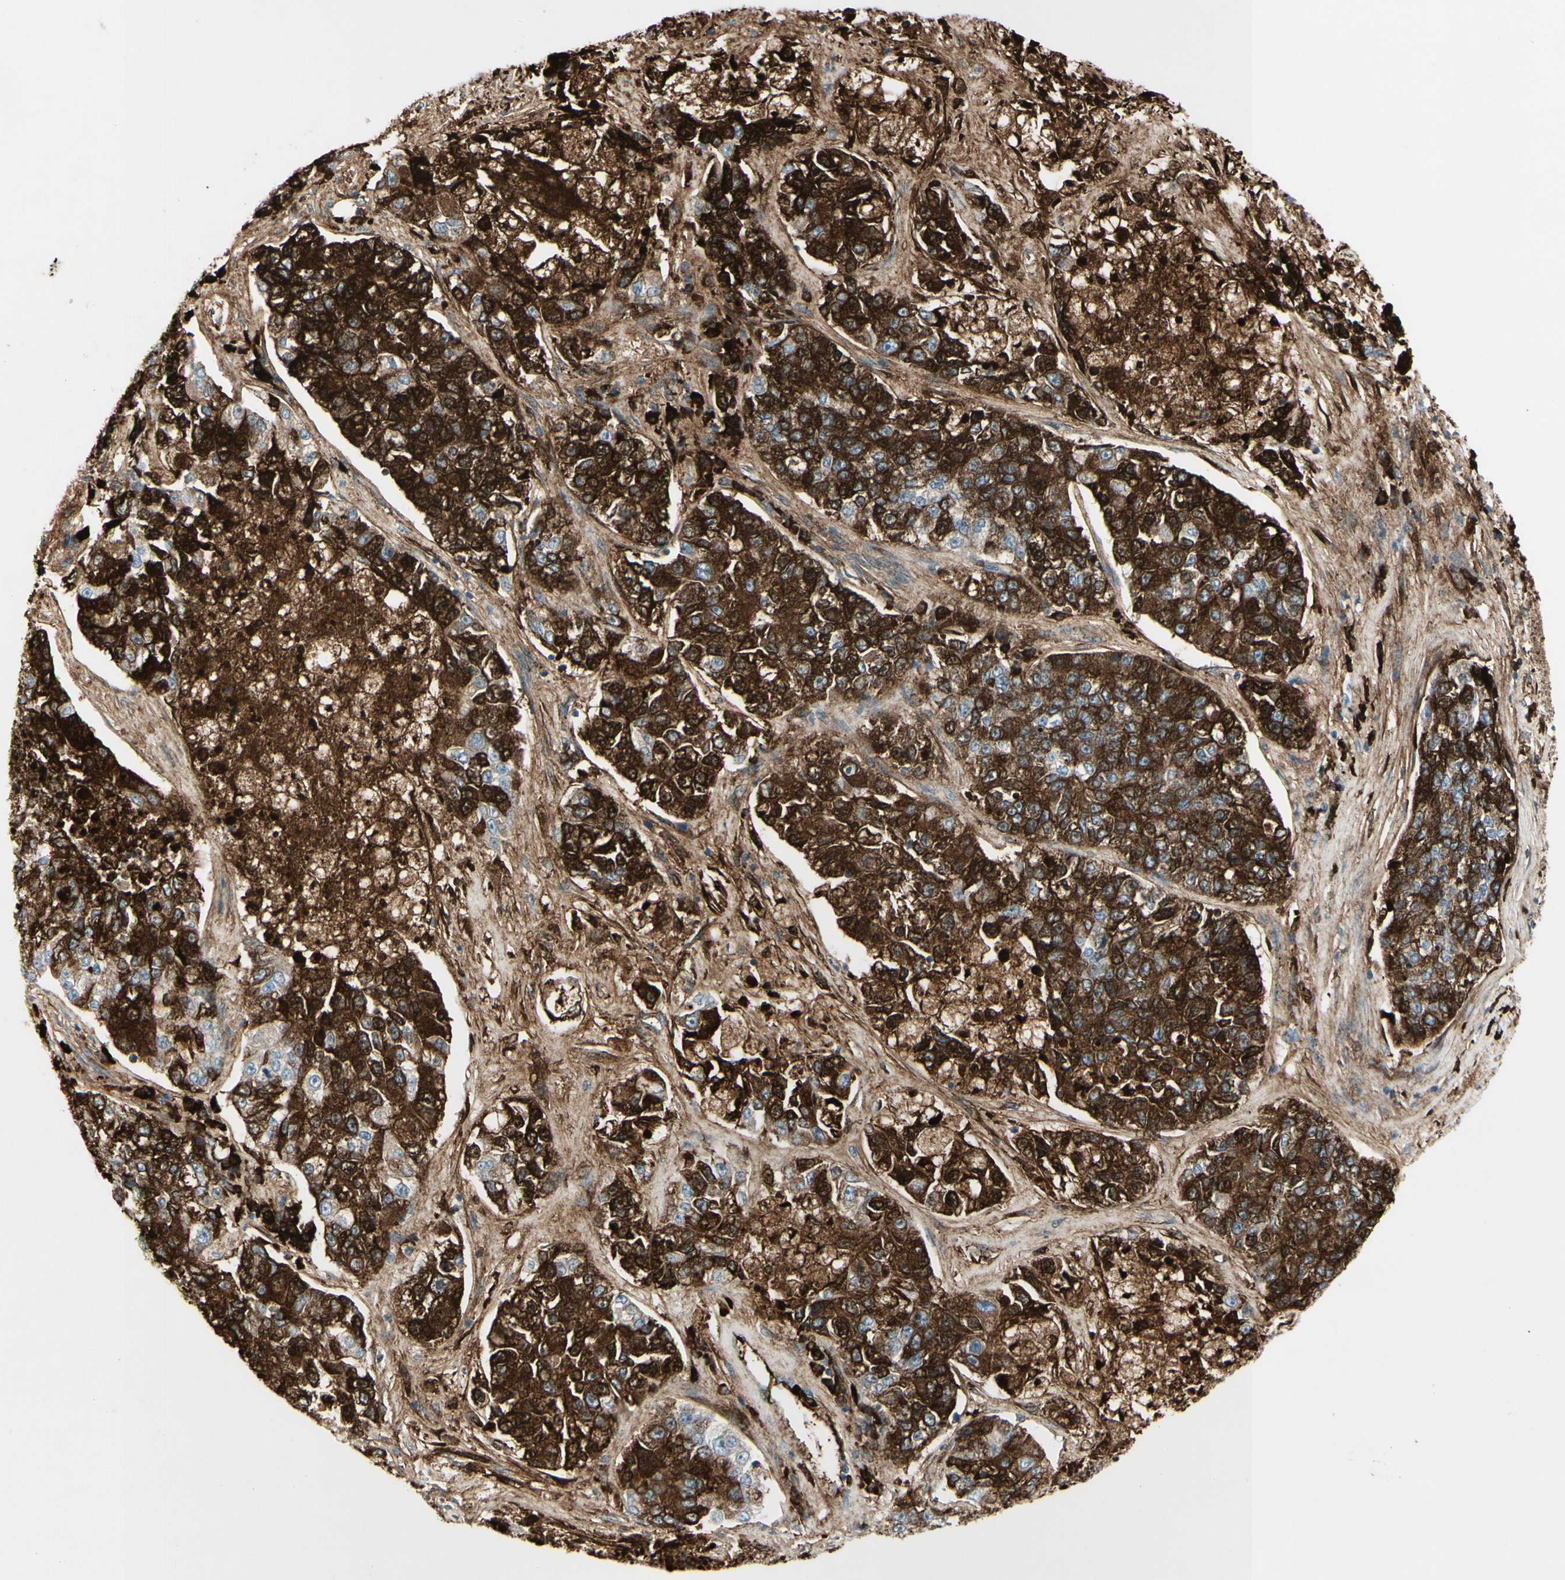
{"staining": {"intensity": "strong", "quantity": ">75%", "location": "cytoplasmic/membranous,nuclear"}, "tissue": "lung cancer", "cell_type": "Tumor cells", "image_type": "cancer", "snomed": [{"axis": "morphology", "description": "Adenocarcinoma, NOS"}, {"axis": "topography", "description": "Lung"}], "caption": "Adenocarcinoma (lung) stained with a brown dye demonstrates strong cytoplasmic/membranous and nuclear positive staining in approximately >75% of tumor cells.", "gene": "IGHG1", "patient": {"sex": "male", "age": 49}}